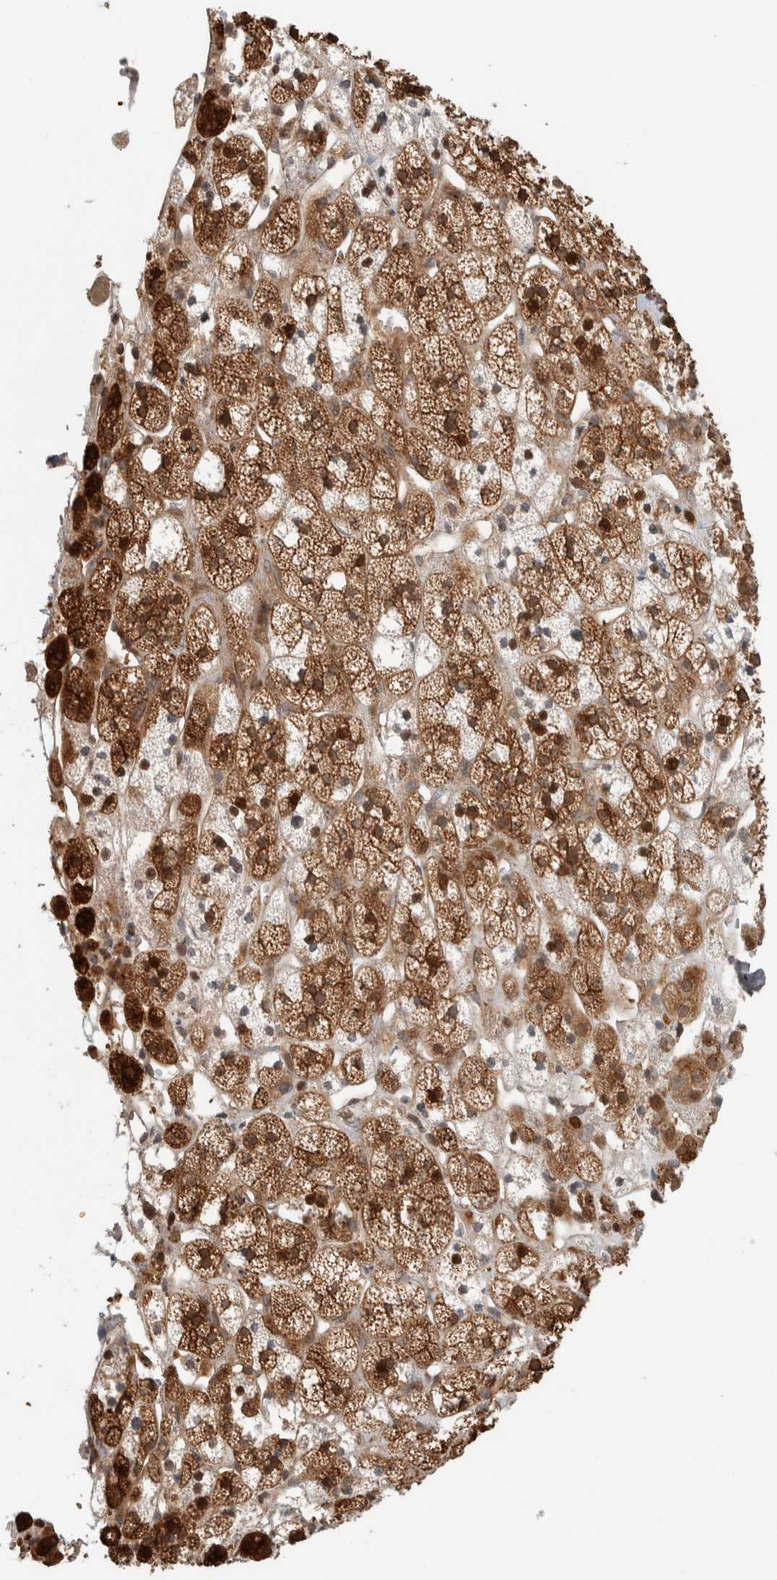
{"staining": {"intensity": "strong", "quantity": ">75%", "location": "cytoplasmic/membranous"}, "tissue": "adrenal gland", "cell_type": "Glandular cells", "image_type": "normal", "snomed": [{"axis": "morphology", "description": "Normal tissue, NOS"}, {"axis": "topography", "description": "Adrenal gland"}], "caption": "Immunohistochemical staining of benign human adrenal gland exhibits high levels of strong cytoplasmic/membranous staining in approximately >75% of glandular cells.", "gene": "CNTROB", "patient": {"sex": "male", "age": 56}}